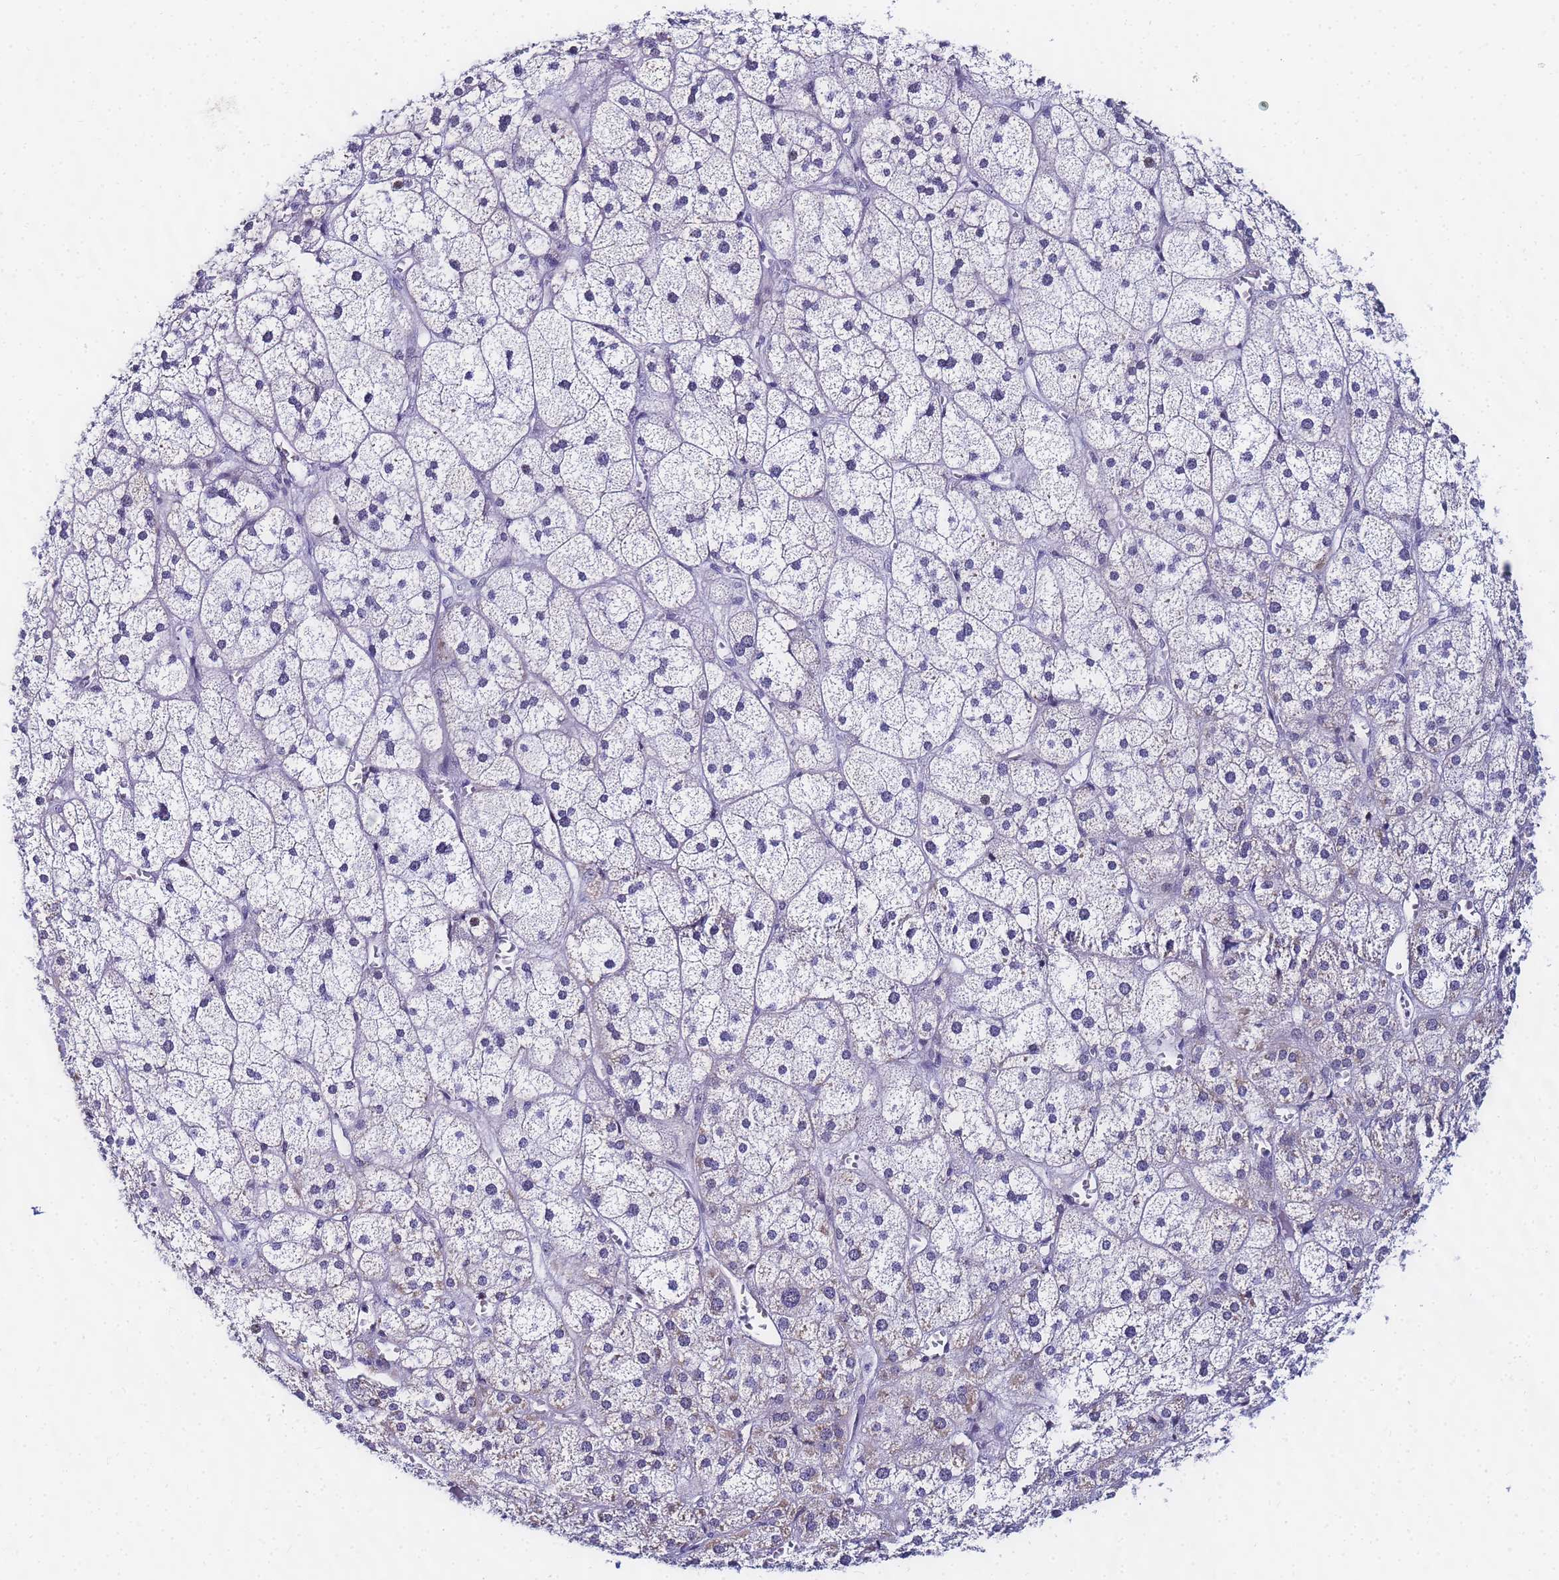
{"staining": {"intensity": "weak", "quantity": "<25%", "location": "nuclear"}, "tissue": "adrenal gland", "cell_type": "Glandular cells", "image_type": "normal", "snomed": [{"axis": "morphology", "description": "Normal tissue, NOS"}, {"axis": "topography", "description": "Adrenal gland"}], "caption": "Immunohistochemistry of normal adrenal gland shows no expression in glandular cells. The staining was performed using DAB (3,3'-diaminobenzidine) to visualize the protein expression in brown, while the nuclei were stained in blue with hematoxylin (Magnification: 20x).", "gene": "CKMT1A", "patient": {"sex": "female", "age": 61}}